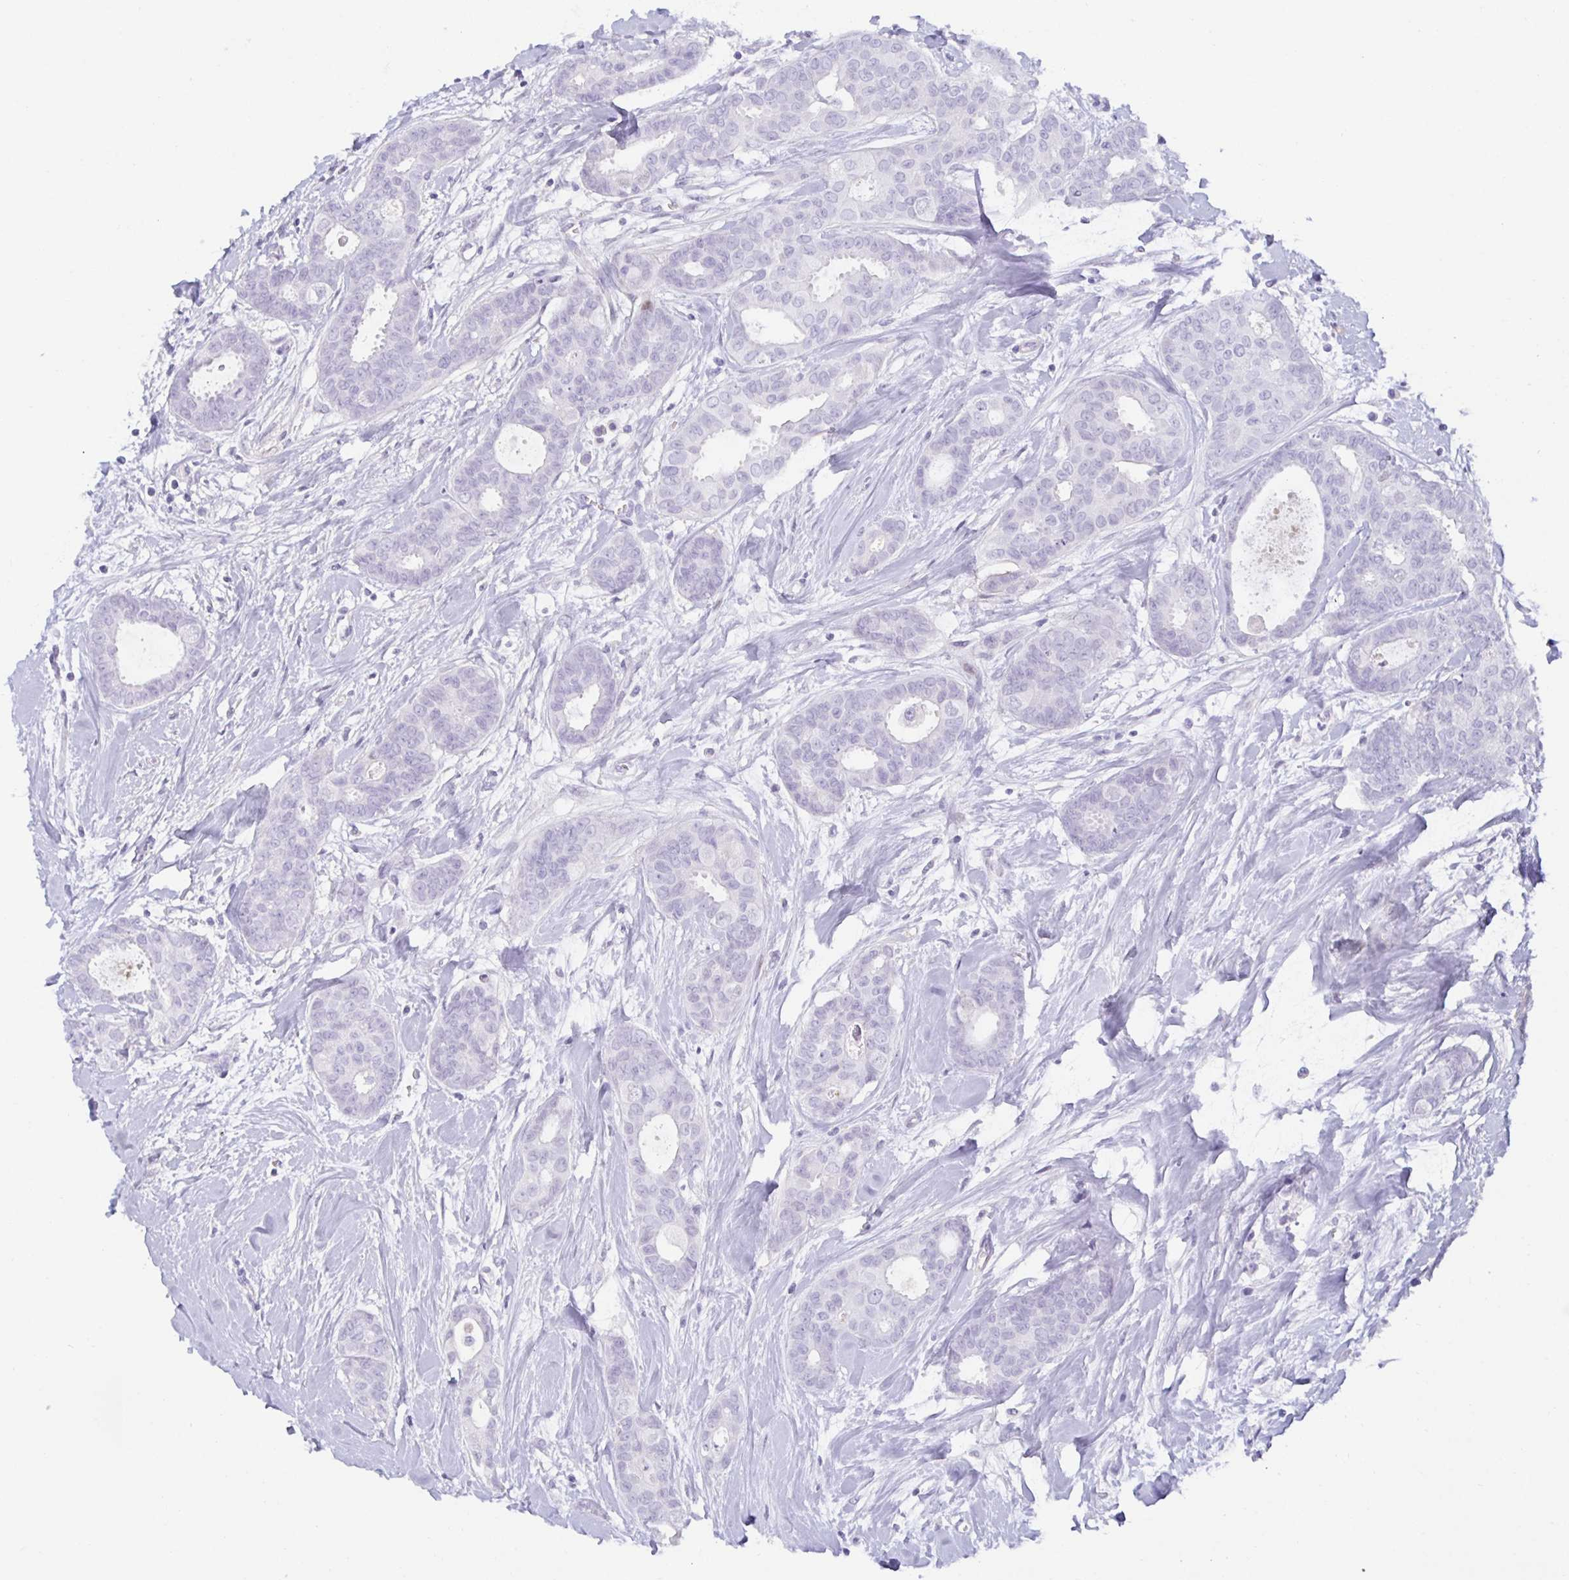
{"staining": {"intensity": "negative", "quantity": "none", "location": "none"}, "tissue": "breast cancer", "cell_type": "Tumor cells", "image_type": "cancer", "snomed": [{"axis": "morphology", "description": "Duct carcinoma"}, {"axis": "topography", "description": "Breast"}], "caption": "A high-resolution image shows immunohistochemistry staining of breast intraductal carcinoma, which shows no significant expression in tumor cells.", "gene": "SPAG4", "patient": {"sex": "female", "age": 45}}